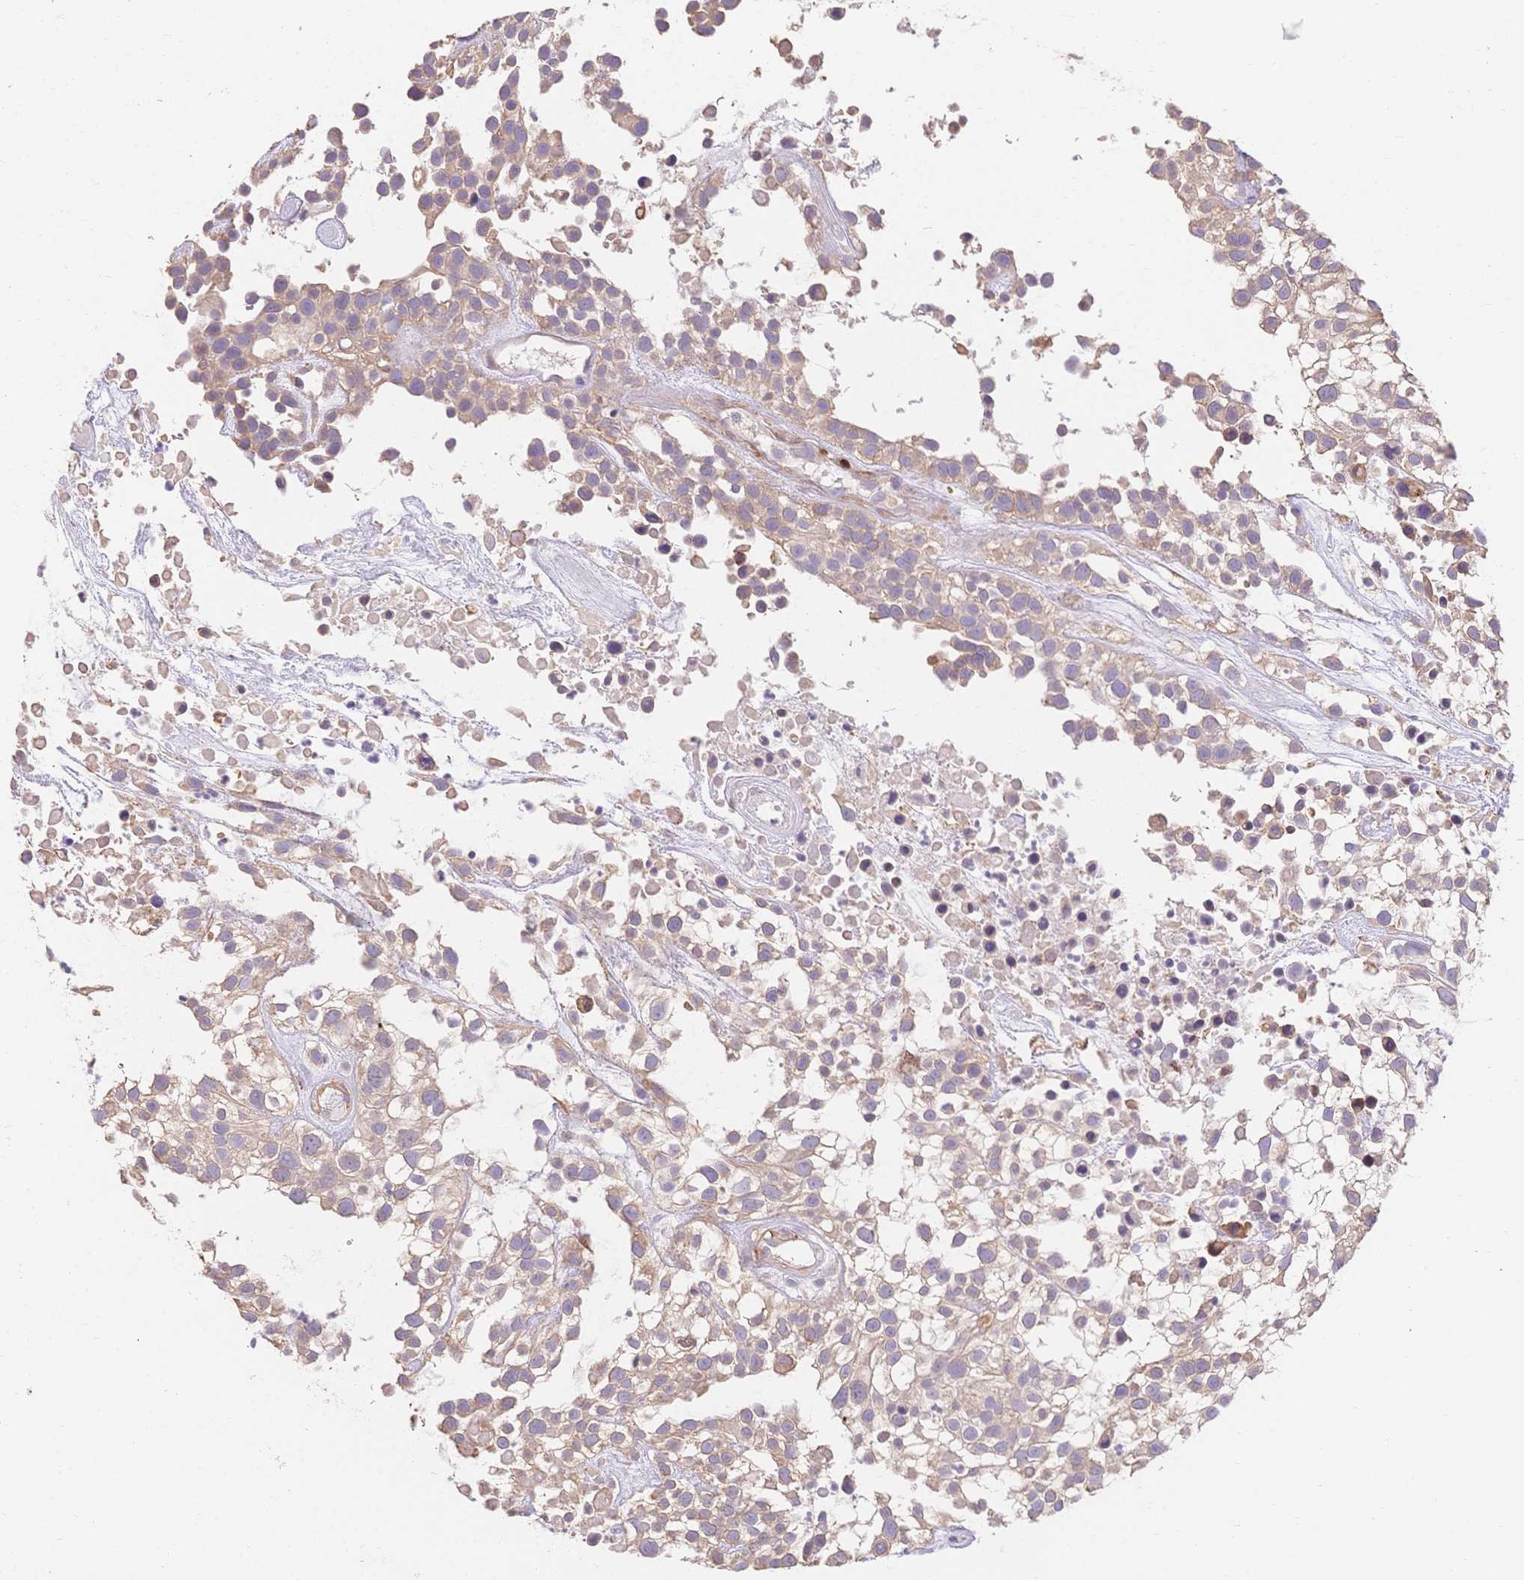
{"staining": {"intensity": "weak", "quantity": "<25%", "location": "cytoplasmic/membranous"}, "tissue": "urothelial cancer", "cell_type": "Tumor cells", "image_type": "cancer", "snomed": [{"axis": "morphology", "description": "Urothelial carcinoma, High grade"}, {"axis": "topography", "description": "Urinary bladder"}], "caption": "Tumor cells show no significant positivity in urothelial carcinoma (high-grade).", "gene": "HS3ST5", "patient": {"sex": "male", "age": 56}}